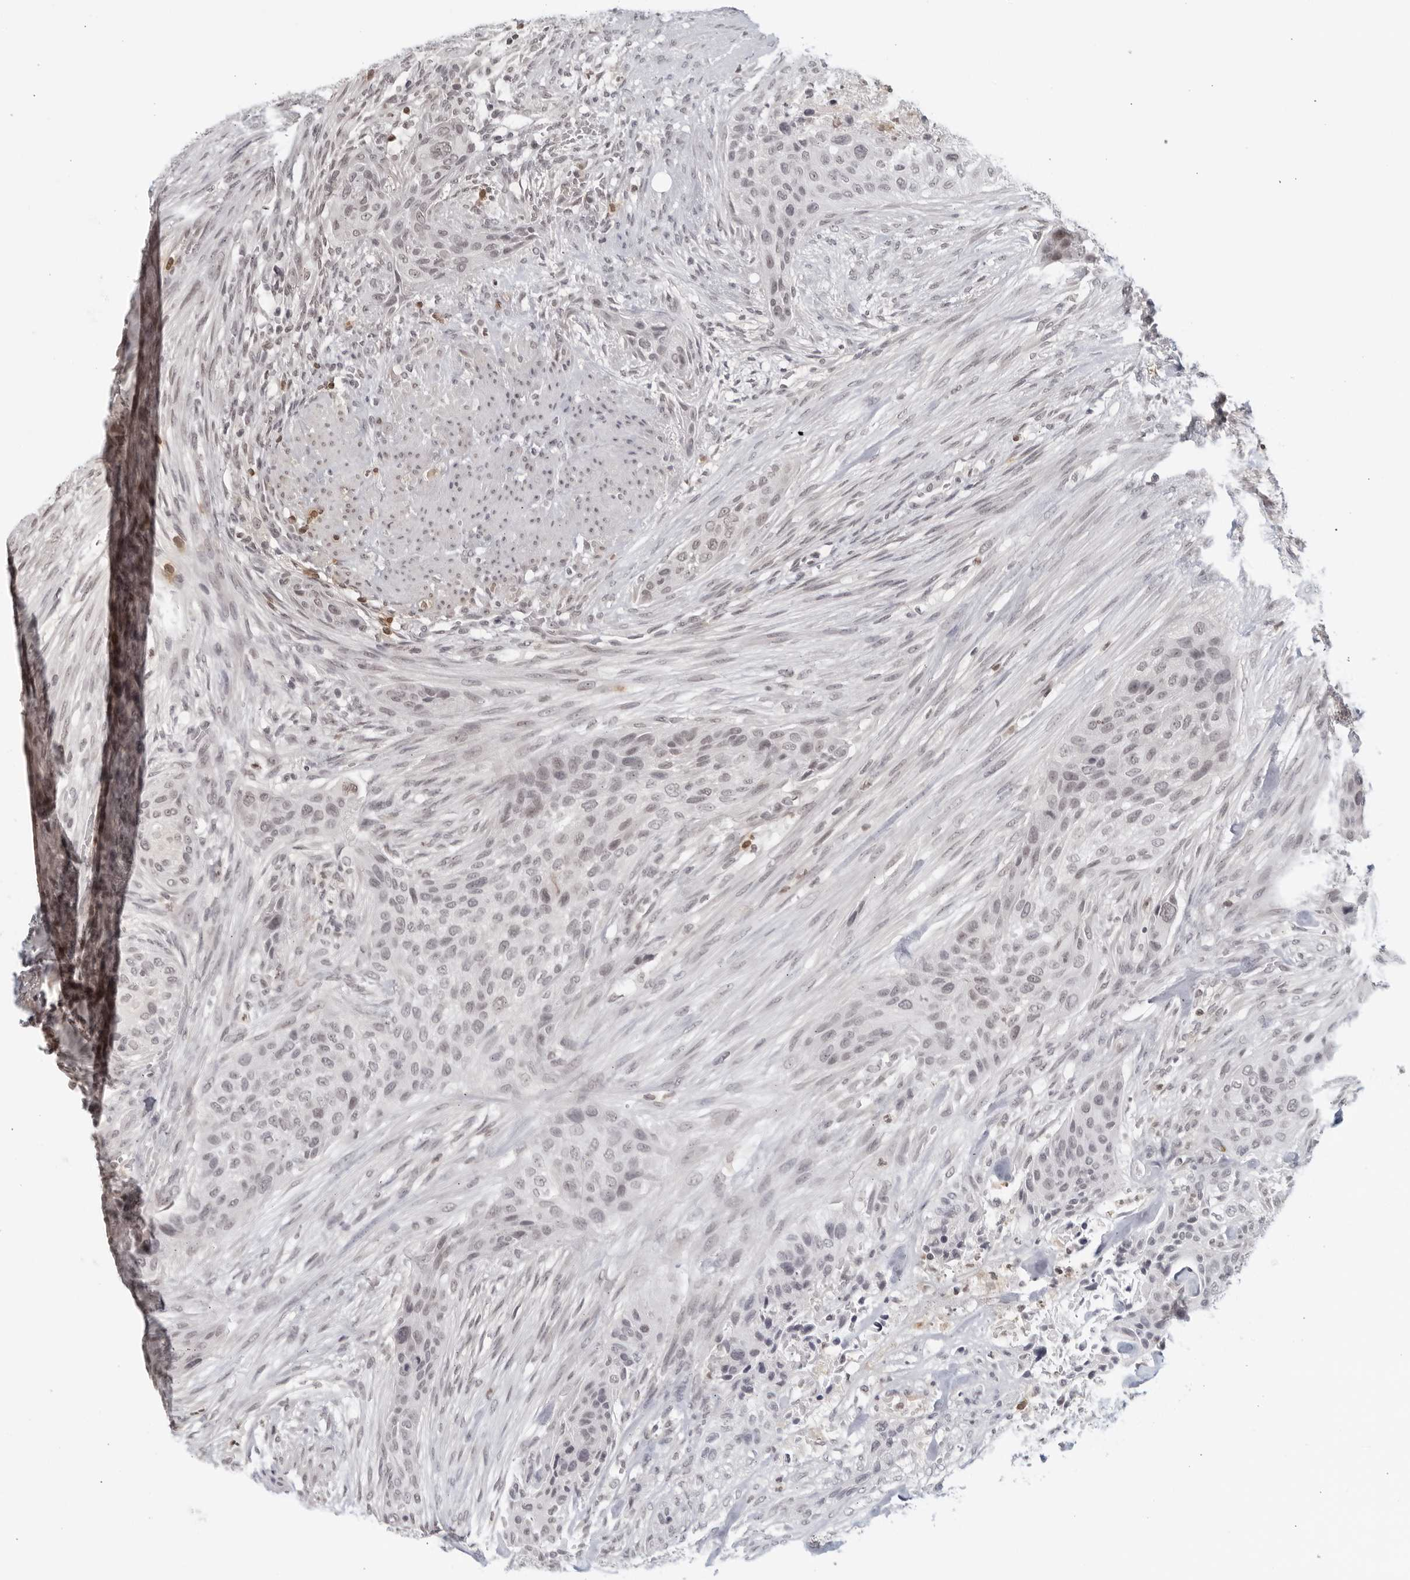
{"staining": {"intensity": "negative", "quantity": "none", "location": "none"}, "tissue": "urothelial cancer", "cell_type": "Tumor cells", "image_type": "cancer", "snomed": [{"axis": "morphology", "description": "Urothelial carcinoma, High grade"}, {"axis": "topography", "description": "Urinary bladder"}], "caption": "The image displays no staining of tumor cells in urothelial cancer.", "gene": "RAB11FIP3", "patient": {"sex": "male", "age": 35}}